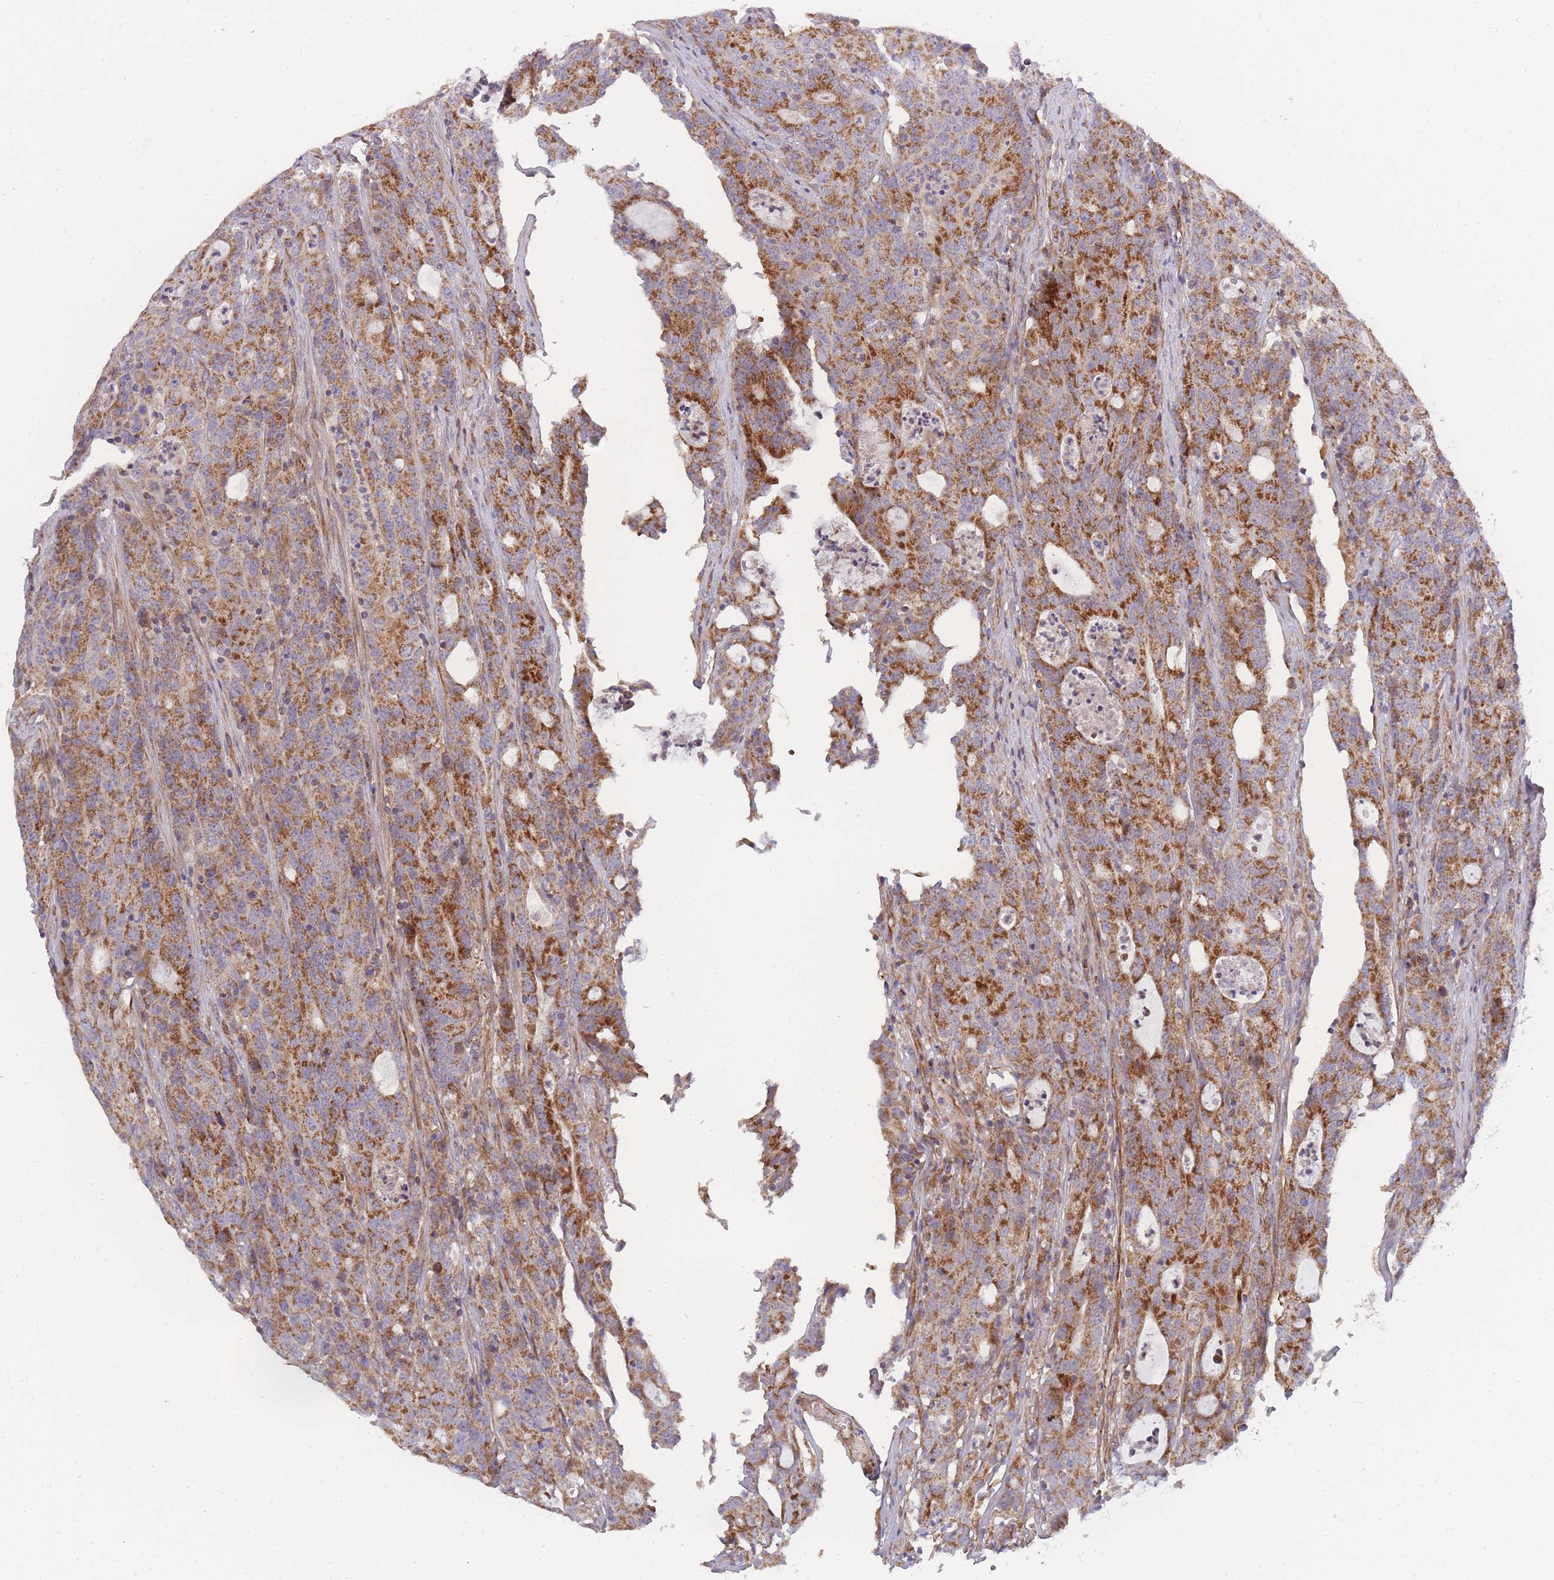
{"staining": {"intensity": "strong", "quantity": ">75%", "location": "cytoplasmic/membranous"}, "tissue": "colorectal cancer", "cell_type": "Tumor cells", "image_type": "cancer", "snomed": [{"axis": "morphology", "description": "Adenocarcinoma, NOS"}, {"axis": "topography", "description": "Colon"}], "caption": "Immunohistochemistry (IHC) of colorectal adenocarcinoma exhibits high levels of strong cytoplasmic/membranous staining in approximately >75% of tumor cells.", "gene": "MTRES1", "patient": {"sex": "male", "age": 83}}